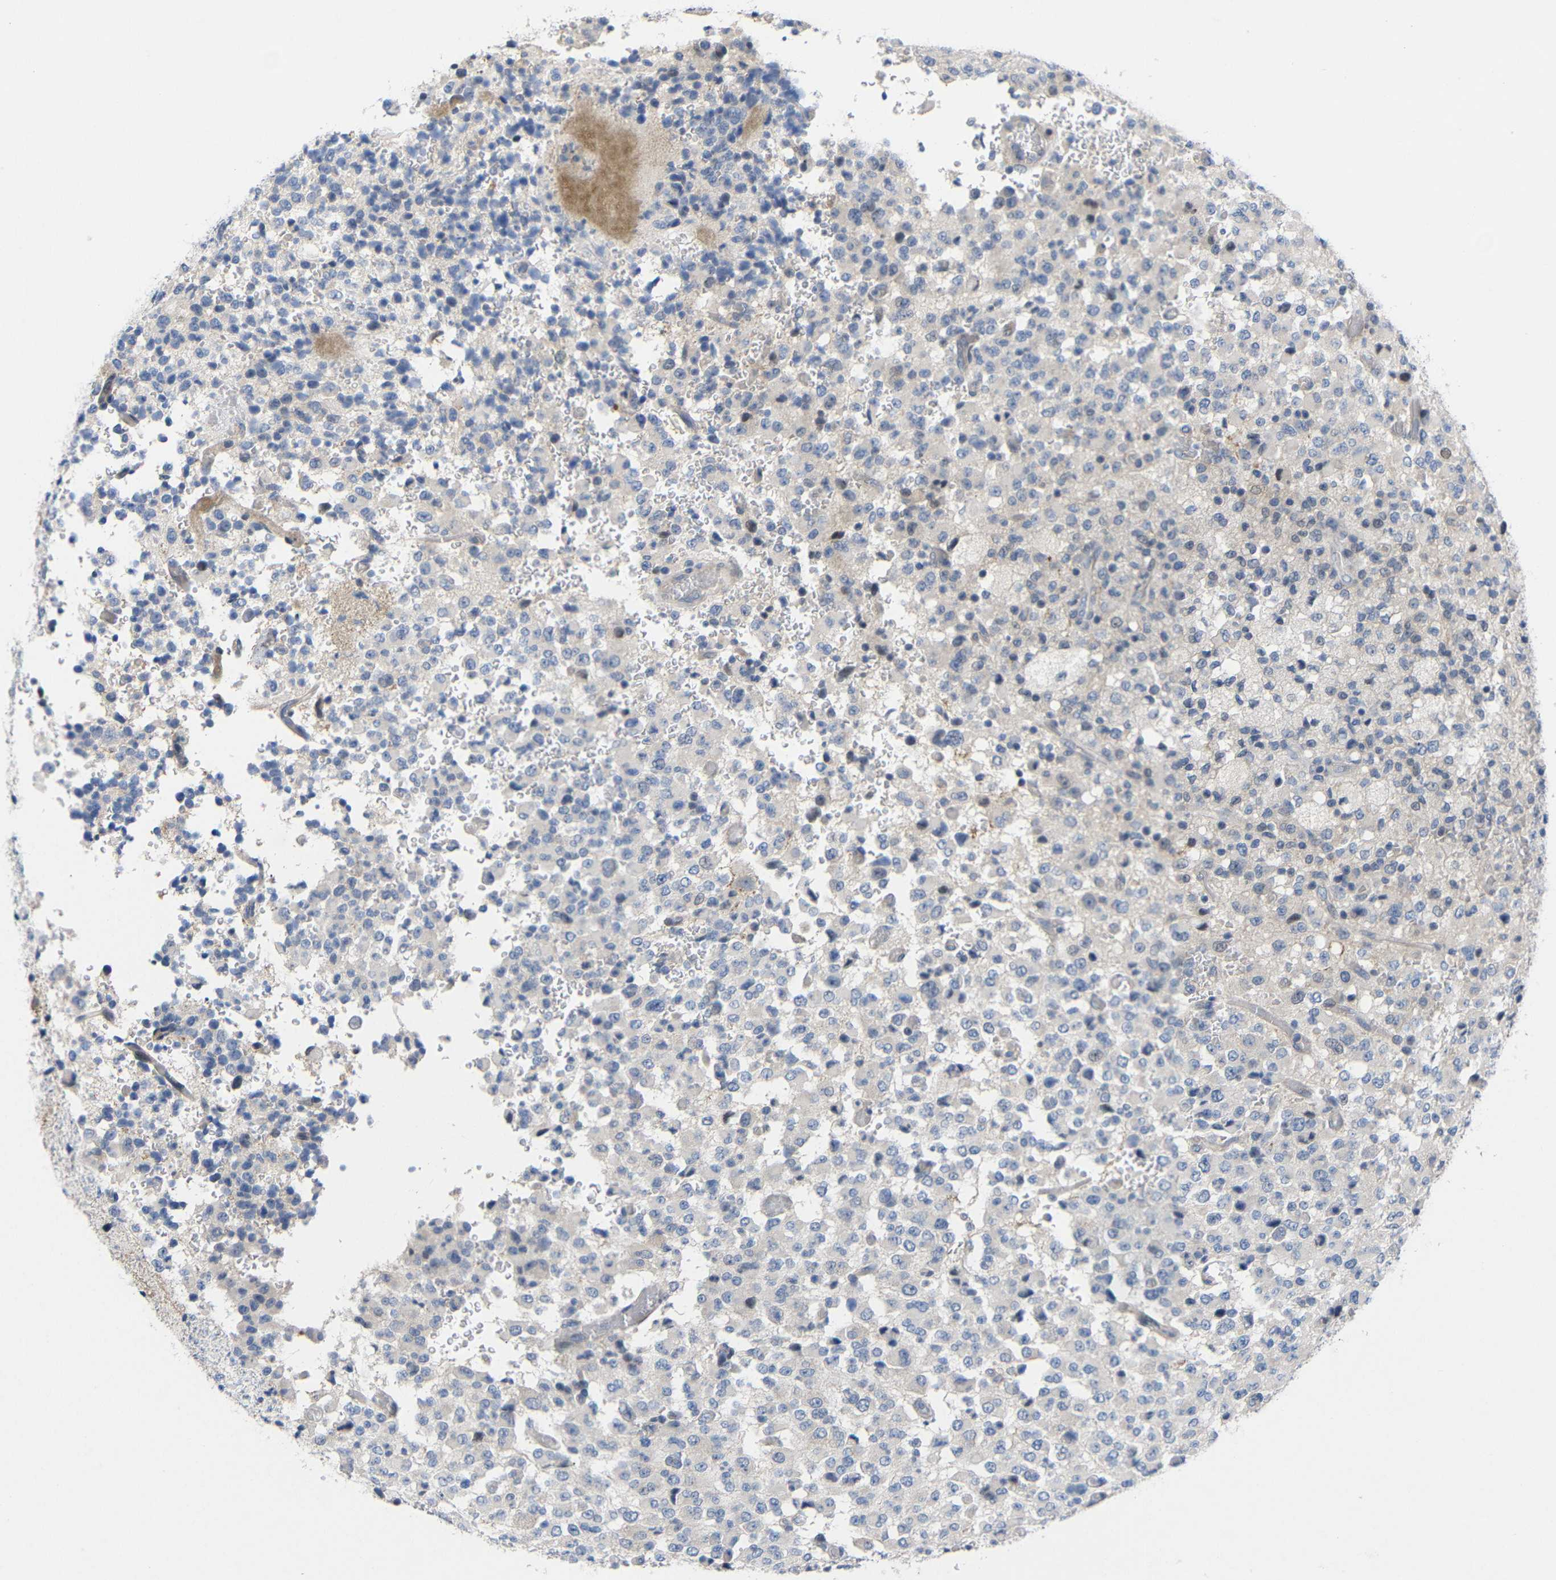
{"staining": {"intensity": "negative", "quantity": "none", "location": "none"}, "tissue": "glioma", "cell_type": "Tumor cells", "image_type": "cancer", "snomed": [{"axis": "morphology", "description": "Glioma, malignant, High grade"}, {"axis": "topography", "description": "pancreas cauda"}], "caption": "IHC of human malignant glioma (high-grade) reveals no staining in tumor cells. (Immunohistochemistry (ihc), brightfield microscopy, high magnification).", "gene": "CMTM1", "patient": {"sex": "male", "age": 60}}